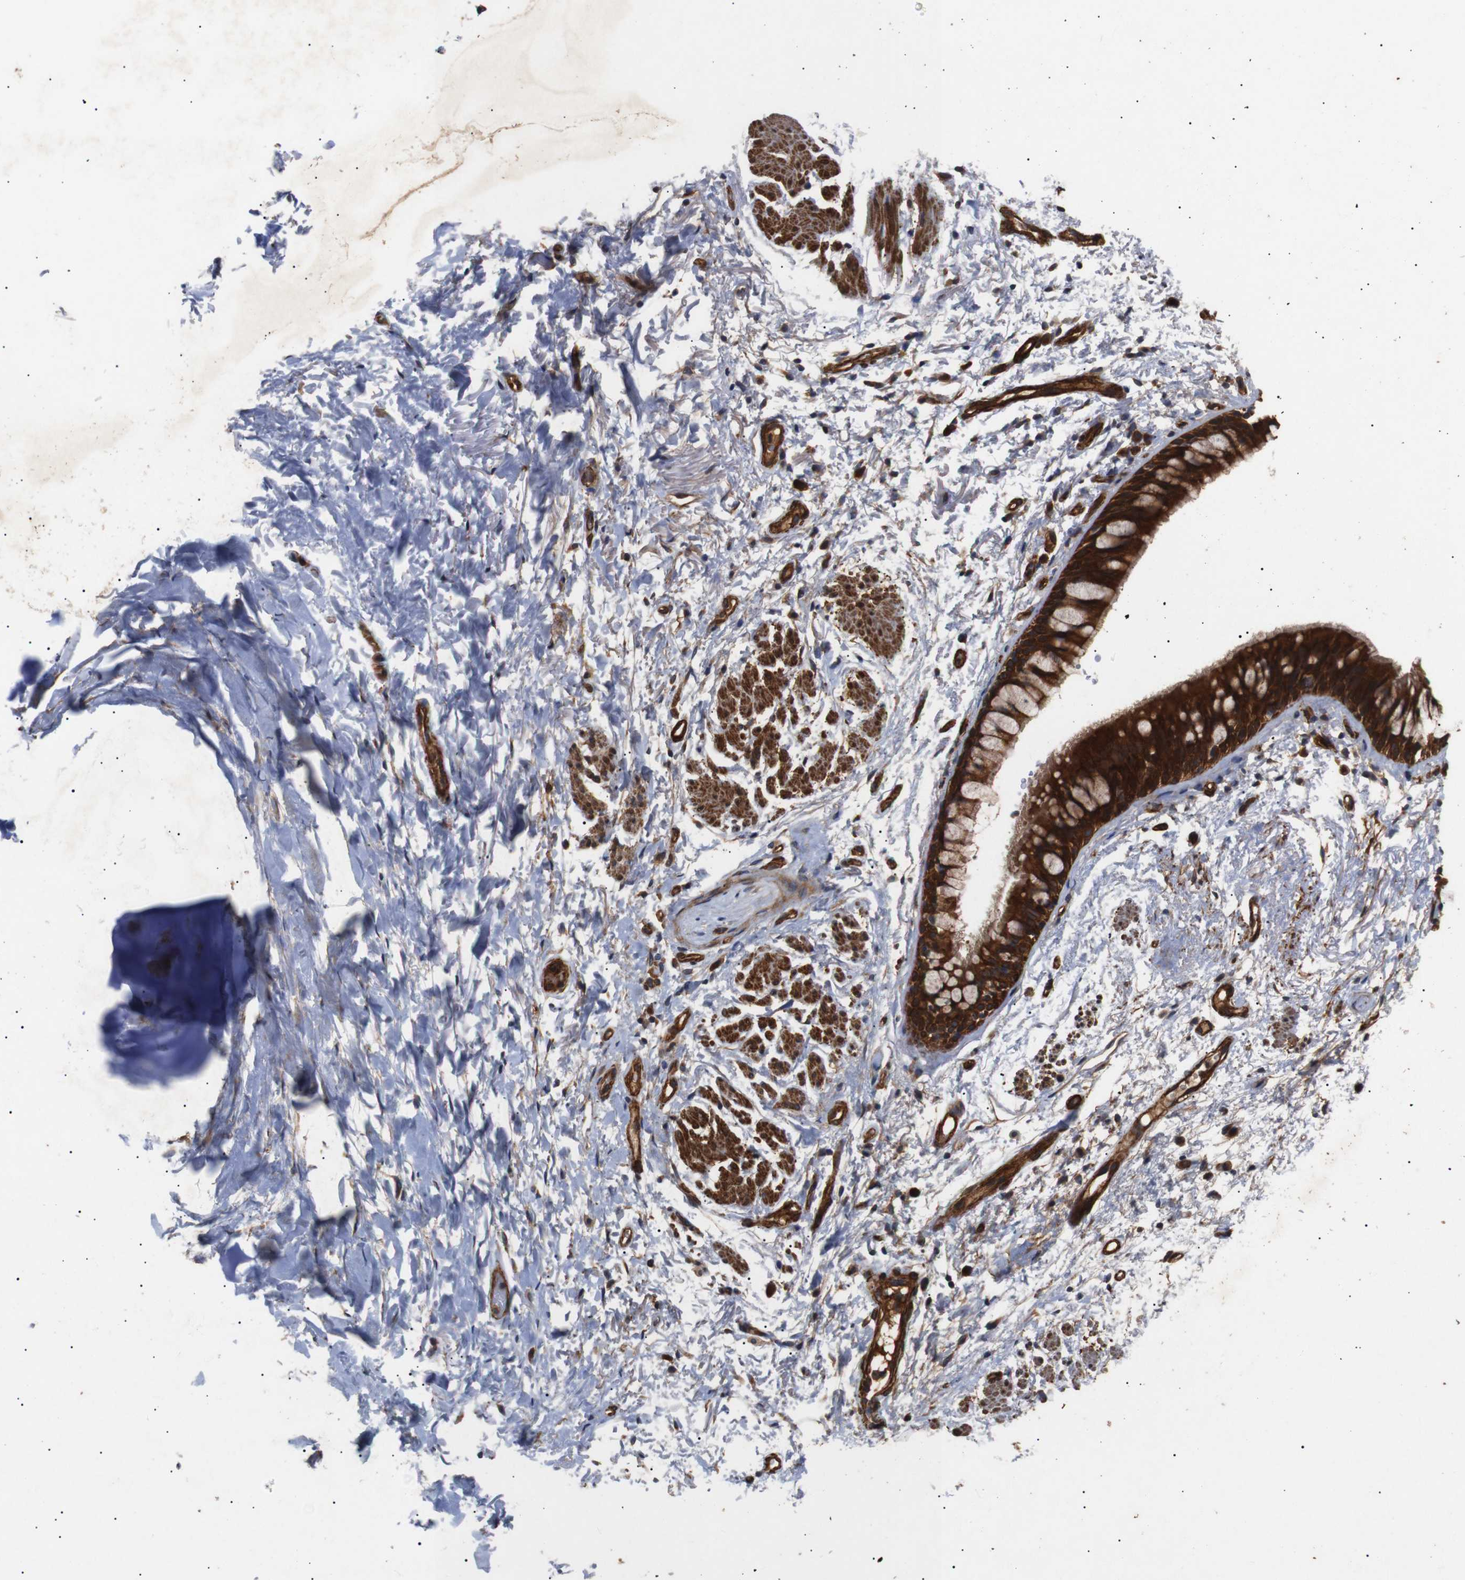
{"staining": {"intensity": "negative", "quantity": "none", "location": "none"}, "tissue": "adipose tissue", "cell_type": "Adipocytes", "image_type": "normal", "snomed": [{"axis": "morphology", "description": "Normal tissue, NOS"}, {"axis": "topography", "description": "Cartilage tissue"}, {"axis": "topography", "description": "Bronchus"}], "caption": "IHC of normal human adipose tissue reveals no staining in adipocytes.", "gene": "PAWR", "patient": {"sex": "female", "age": 73}}